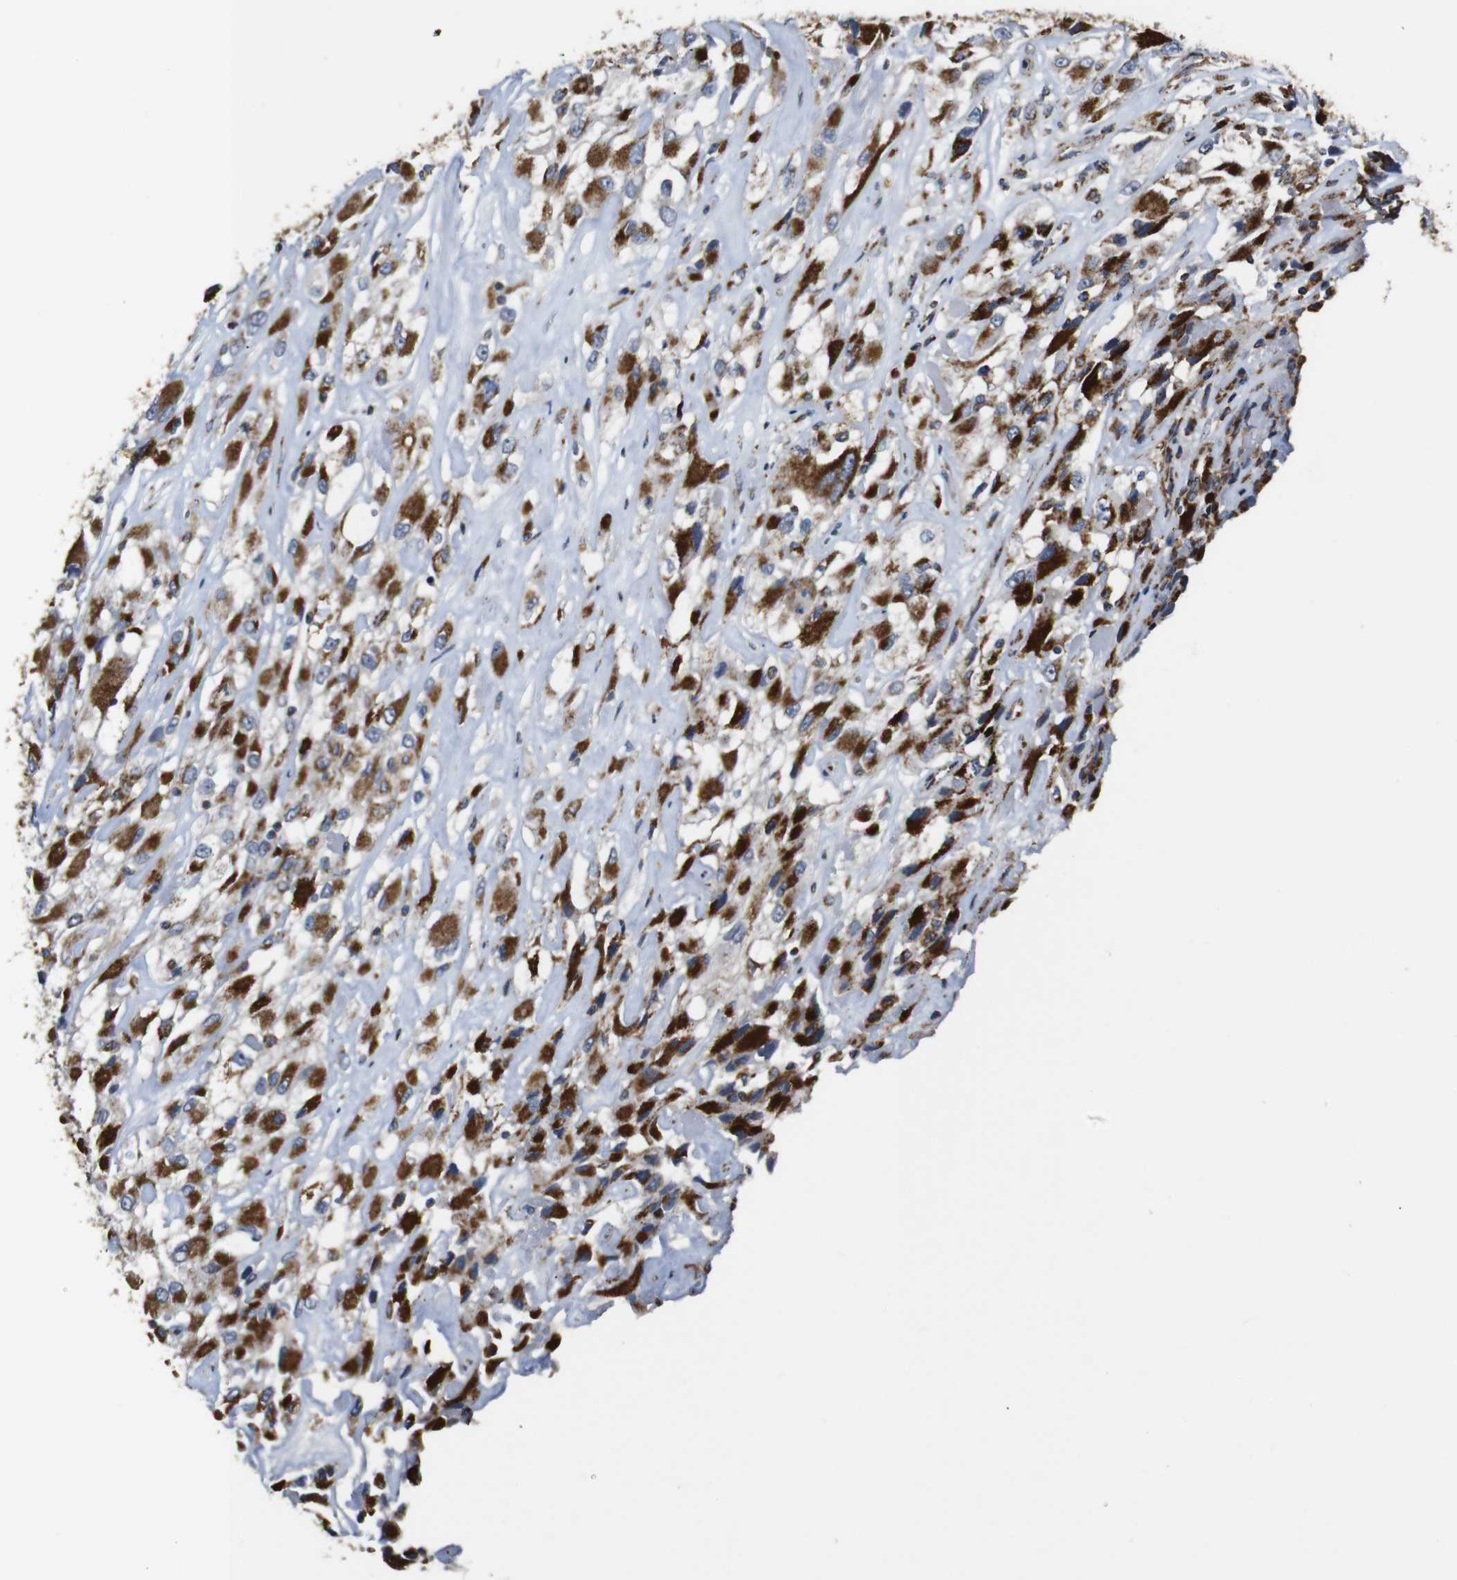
{"staining": {"intensity": "strong", "quantity": ">75%", "location": "cytoplasmic/membranous"}, "tissue": "renal cancer", "cell_type": "Tumor cells", "image_type": "cancer", "snomed": [{"axis": "morphology", "description": "Adenocarcinoma, NOS"}, {"axis": "topography", "description": "Kidney"}], "caption": "An immunohistochemistry (IHC) image of neoplastic tissue is shown. Protein staining in brown labels strong cytoplasmic/membranous positivity in renal adenocarcinoma within tumor cells. The staining was performed using DAB (3,3'-diaminobenzidine) to visualize the protein expression in brown, while the nuclei were stained in blue with hematoxylin (Magnification: 20x).", "gene": "NR3C2", "patient": {"sex": "female", "age": 52}}